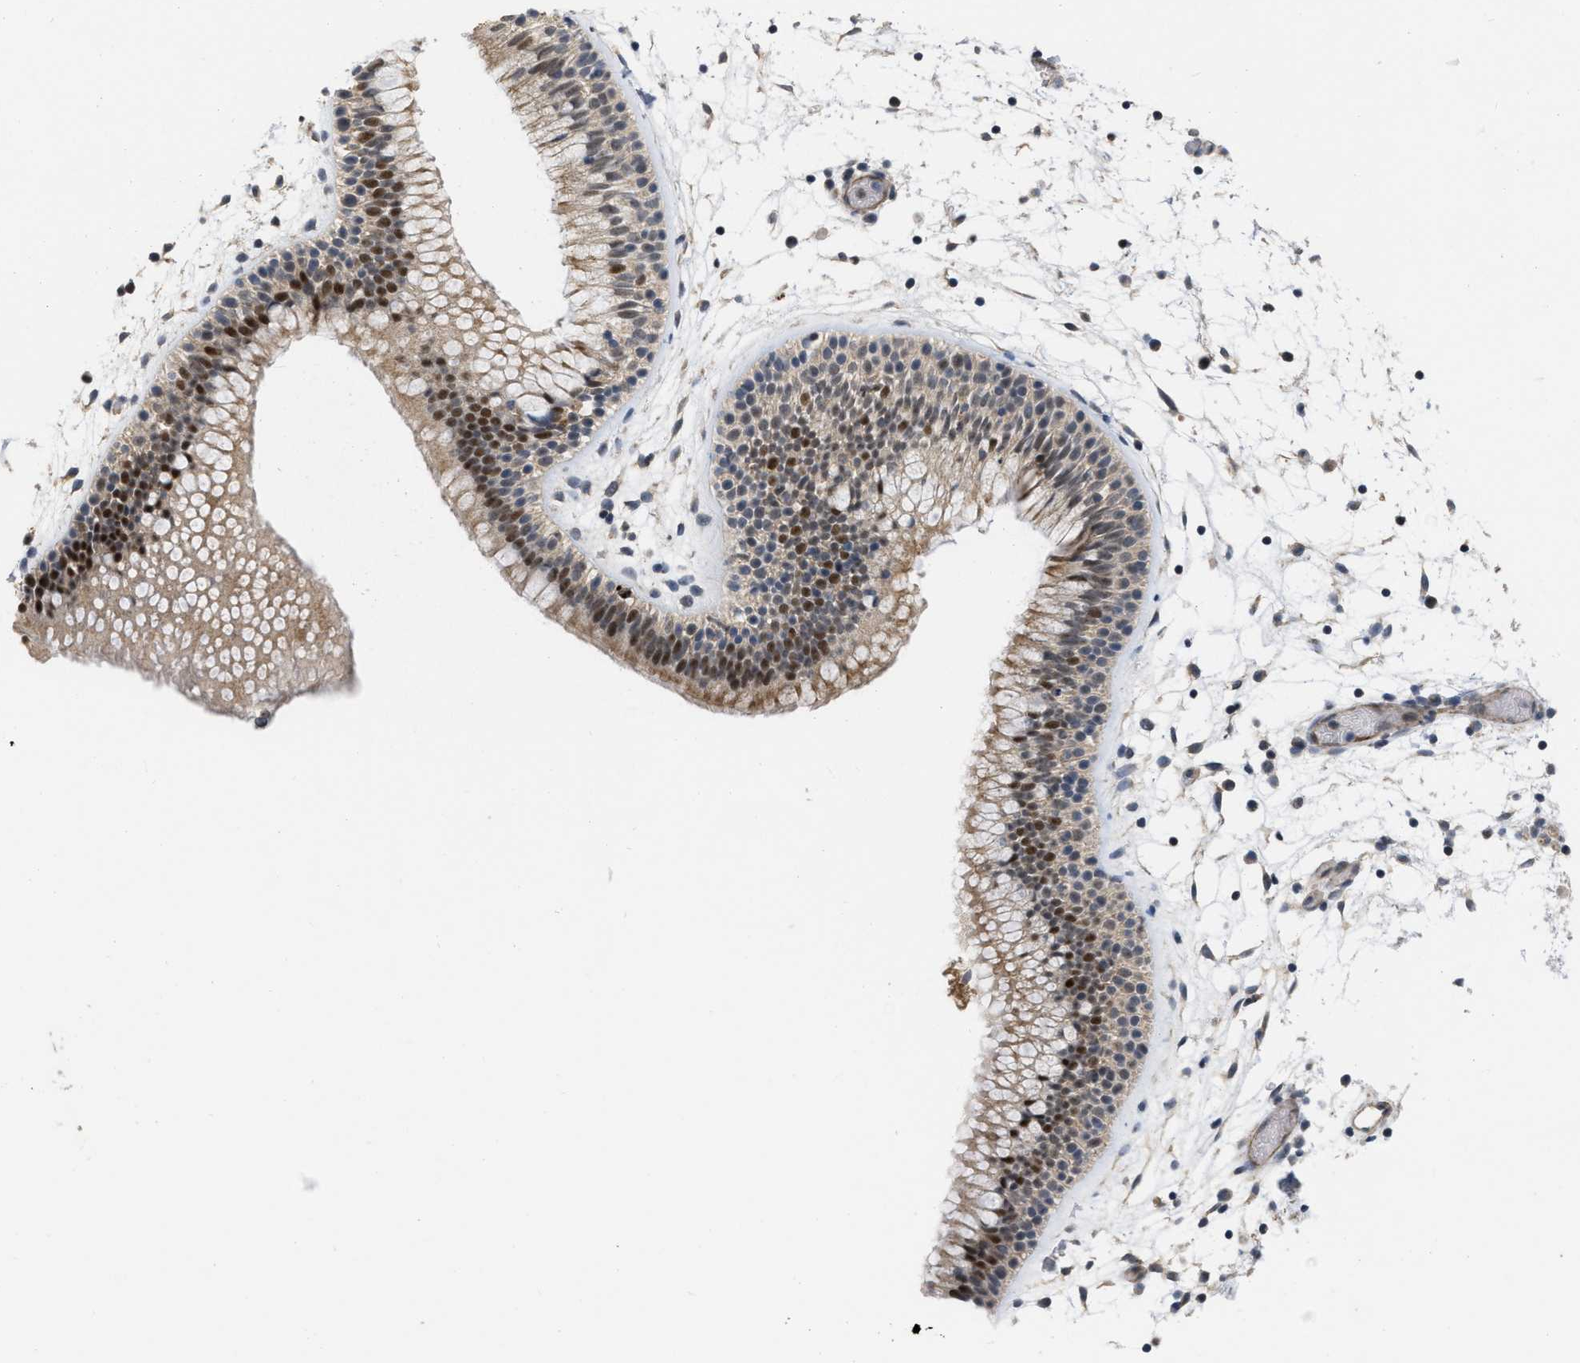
{"staining": {"intensity": "moderate", "quantity": ">75%", "location": "cytoplasmic/membranous,nuclear"}, "tissue": "nasopharynx", "cell_type": "Respiratory epithelial cells", "image_type": "normal", "snomed": [{"axis": "morphology", "description": "Normal tissue, NOS"}, {"axis": "morphology", "description": "Inflammation, NOS"}, {"axis": "topography", "description": "Nasopharynx"}], "caption": "Moderate cytoplasmic/membranous,nuclear expression for a protein is present in approximately >75% of respiratory epithelial cells of benign nasopharynx using IHC.", "gene": "NAPEPLD", "patient": {"sex": "male", "age": 48}}